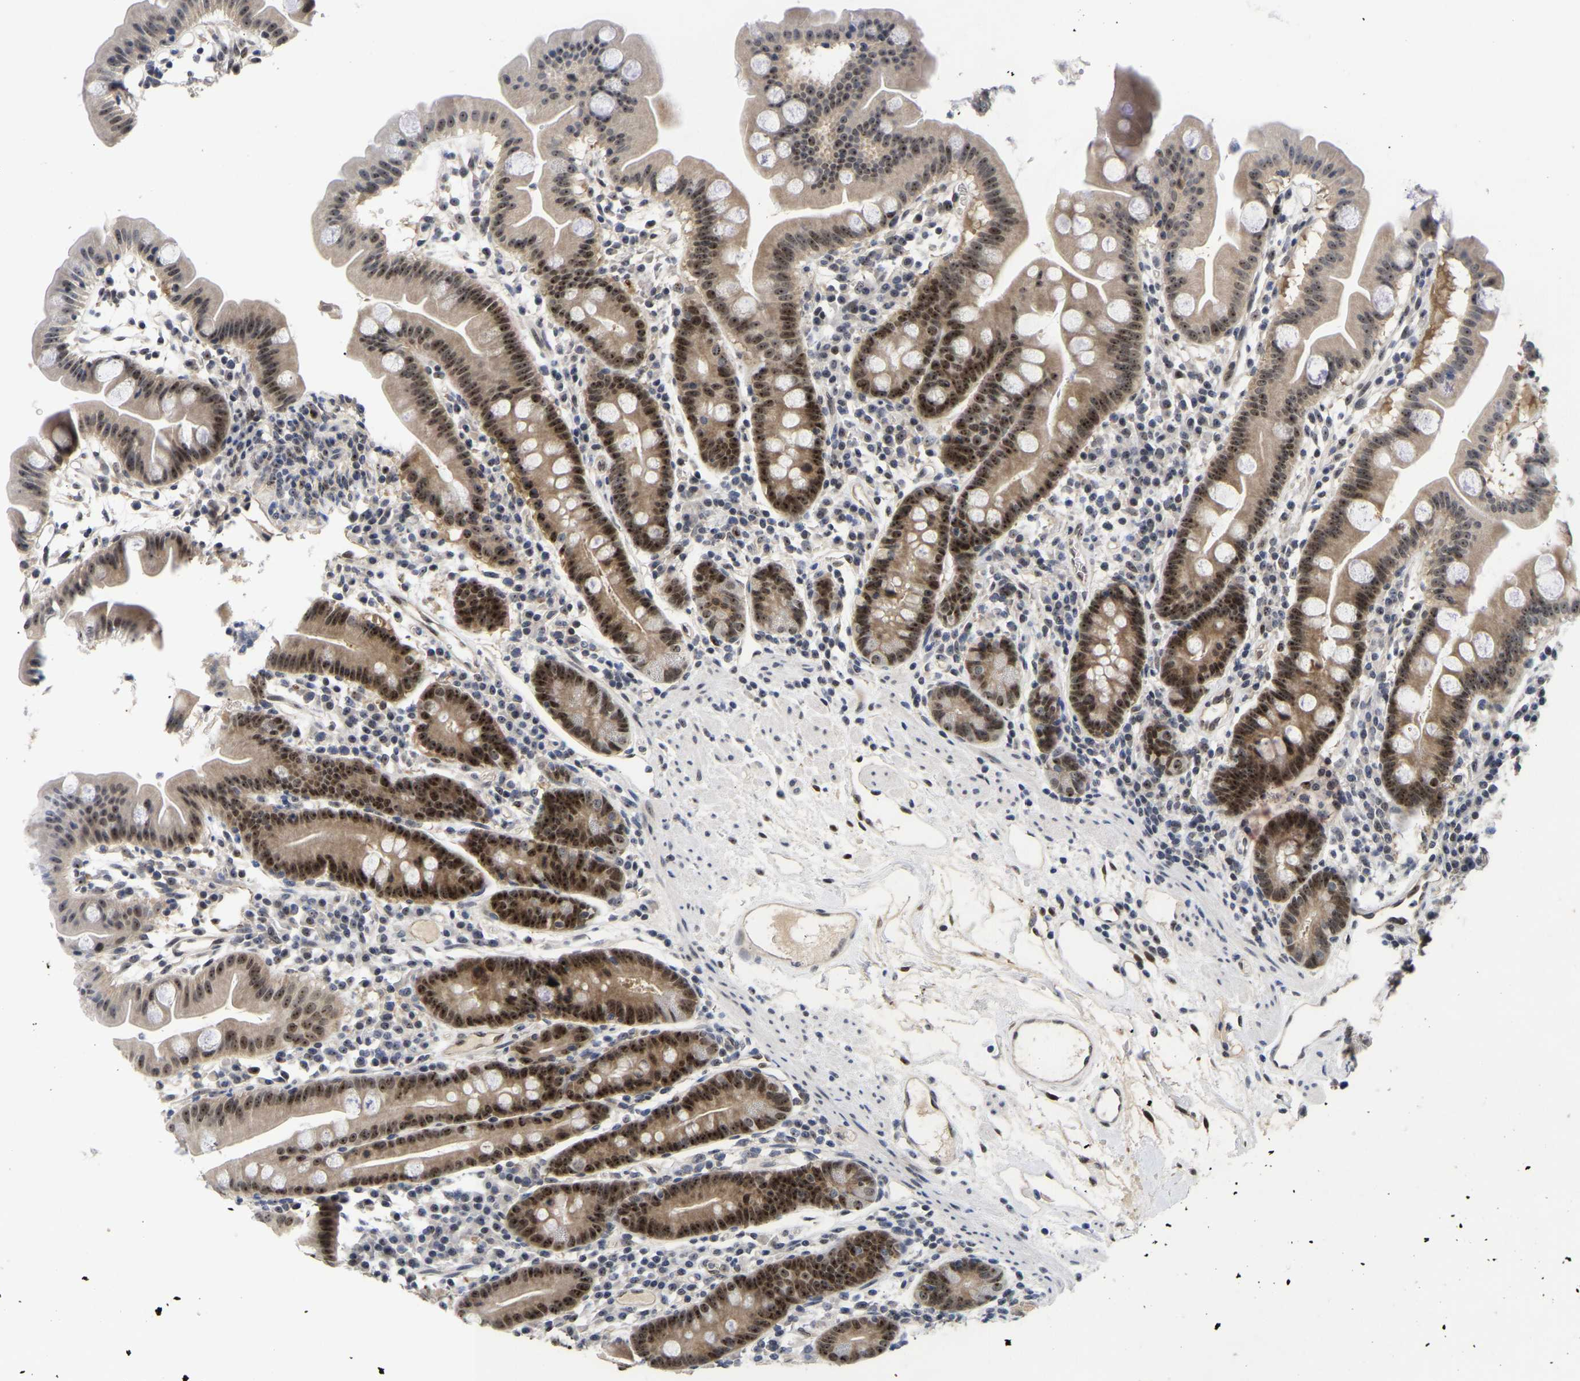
{"staining": {"intensity": "strong", "quantity": "25%-75%", "location": "cytoplasmic/membranous,nuclear"}, "tissue": "duodenum", "cell_type": "Glandular cells", "image_type": "normal", "snomed": [{"axis": "morphology", "description": "Normal tissue, NOS"}, {"axis": "topography", "description": "Duodenum"}], "caption": "A photomicrograph of duodenum stained for a protein displays strong cytoplasmic/membranous,nuclear brown staining in glandular cells.", "gene": "NLE1", "patient": {"sex": "male", "age": 50}}